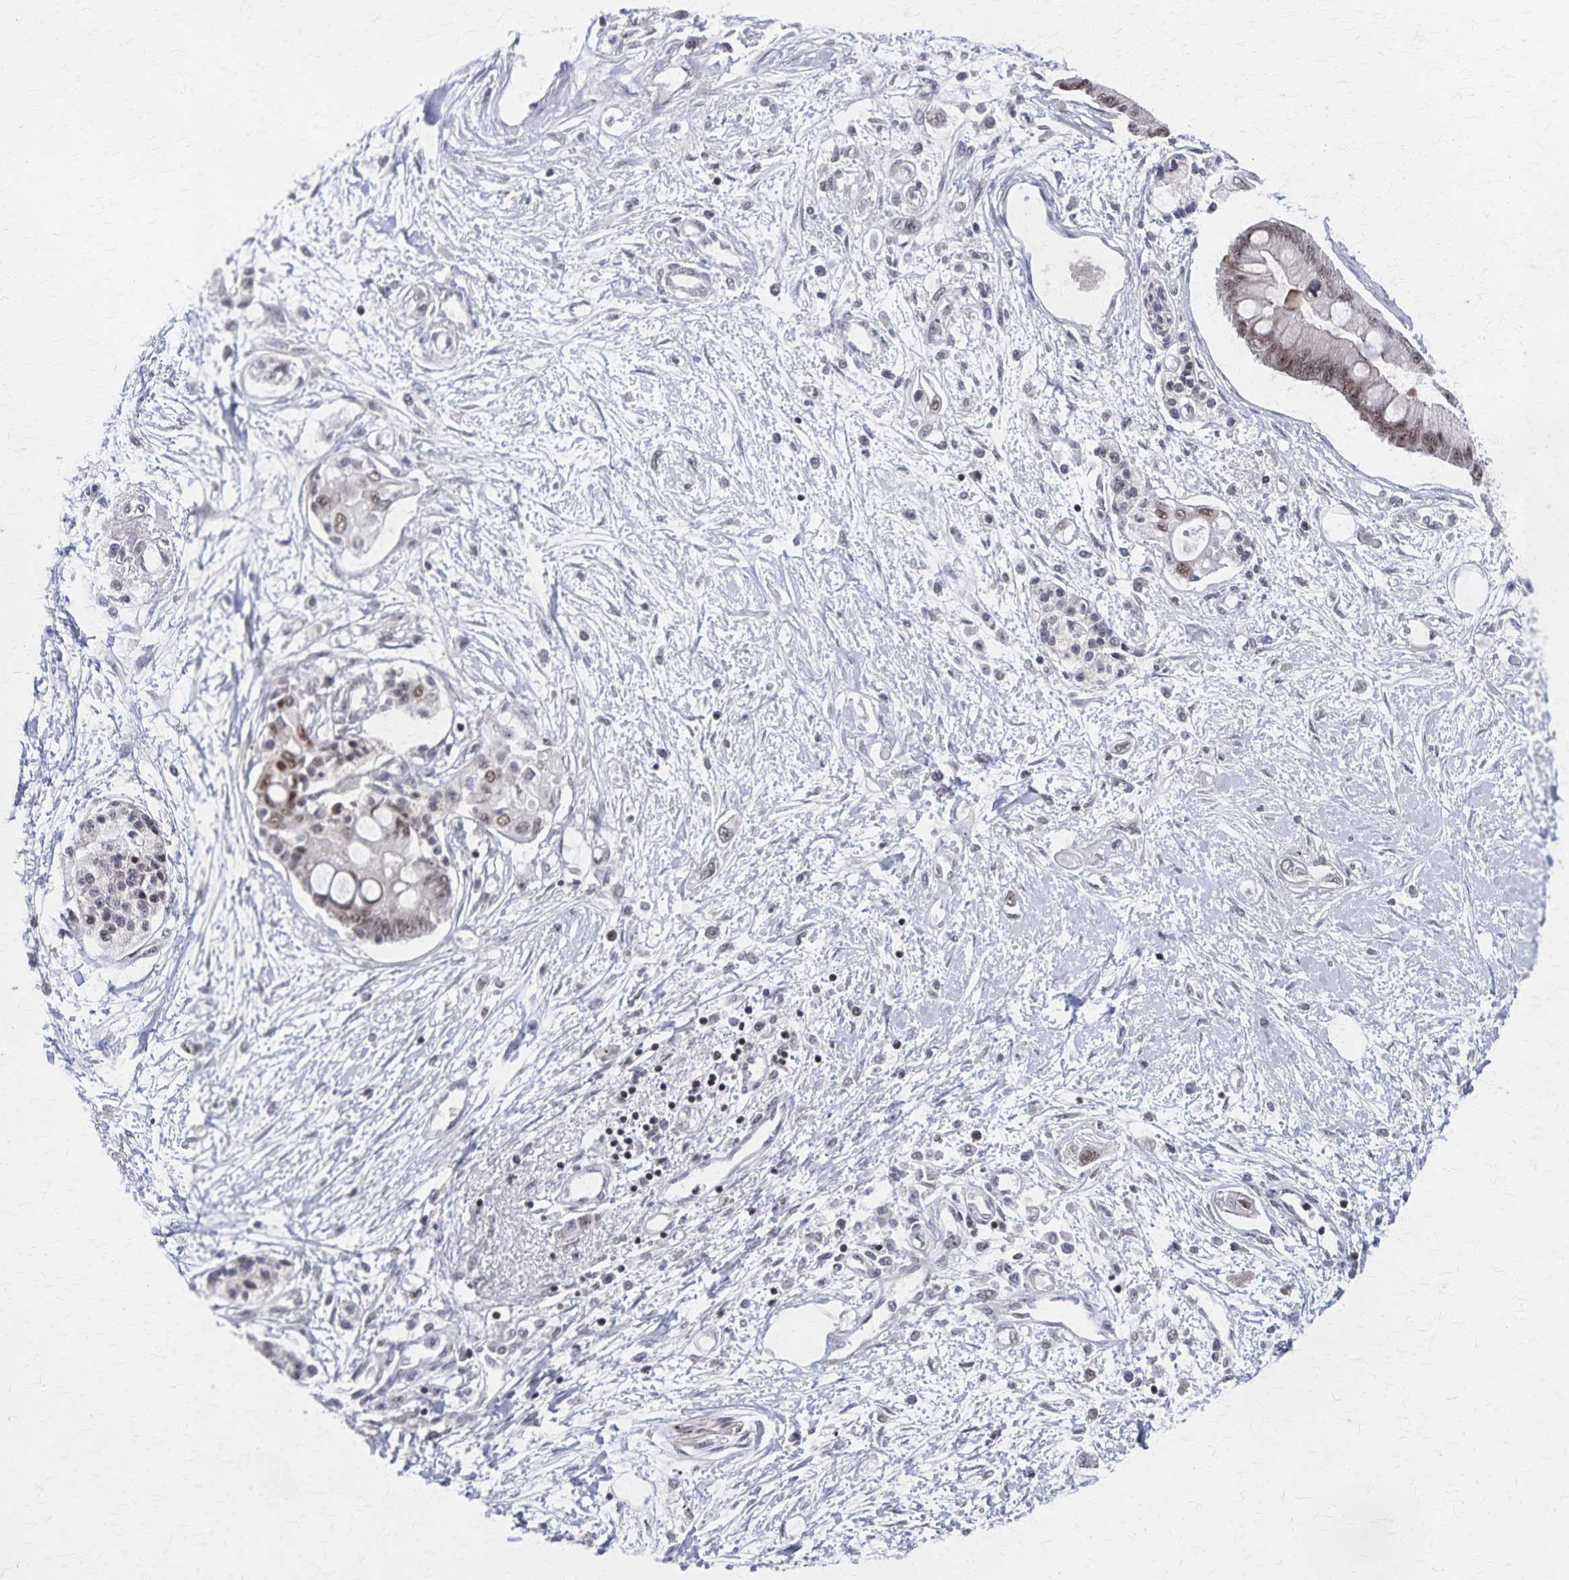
{"staining": {"intensity": "moderate", "quantity": "<25%", "location": "nuclear"}, "tissue": "pancreatic cancer", "cell_type": "Tumor cells", "image_type": "cancer", "snomed": [{"axis": "morphology", "description": "Adenocarcinoma, NOS"}, {"axis": "topography", "description": "Pancreas"}], "caption": "Immunohistochemical staining of pancreatic cancer displays low levels of moderate nuclear expression in about <25% of tumor cells.", "gene": "GTF2B", "patient": {"sex": "female", "age": 77}}